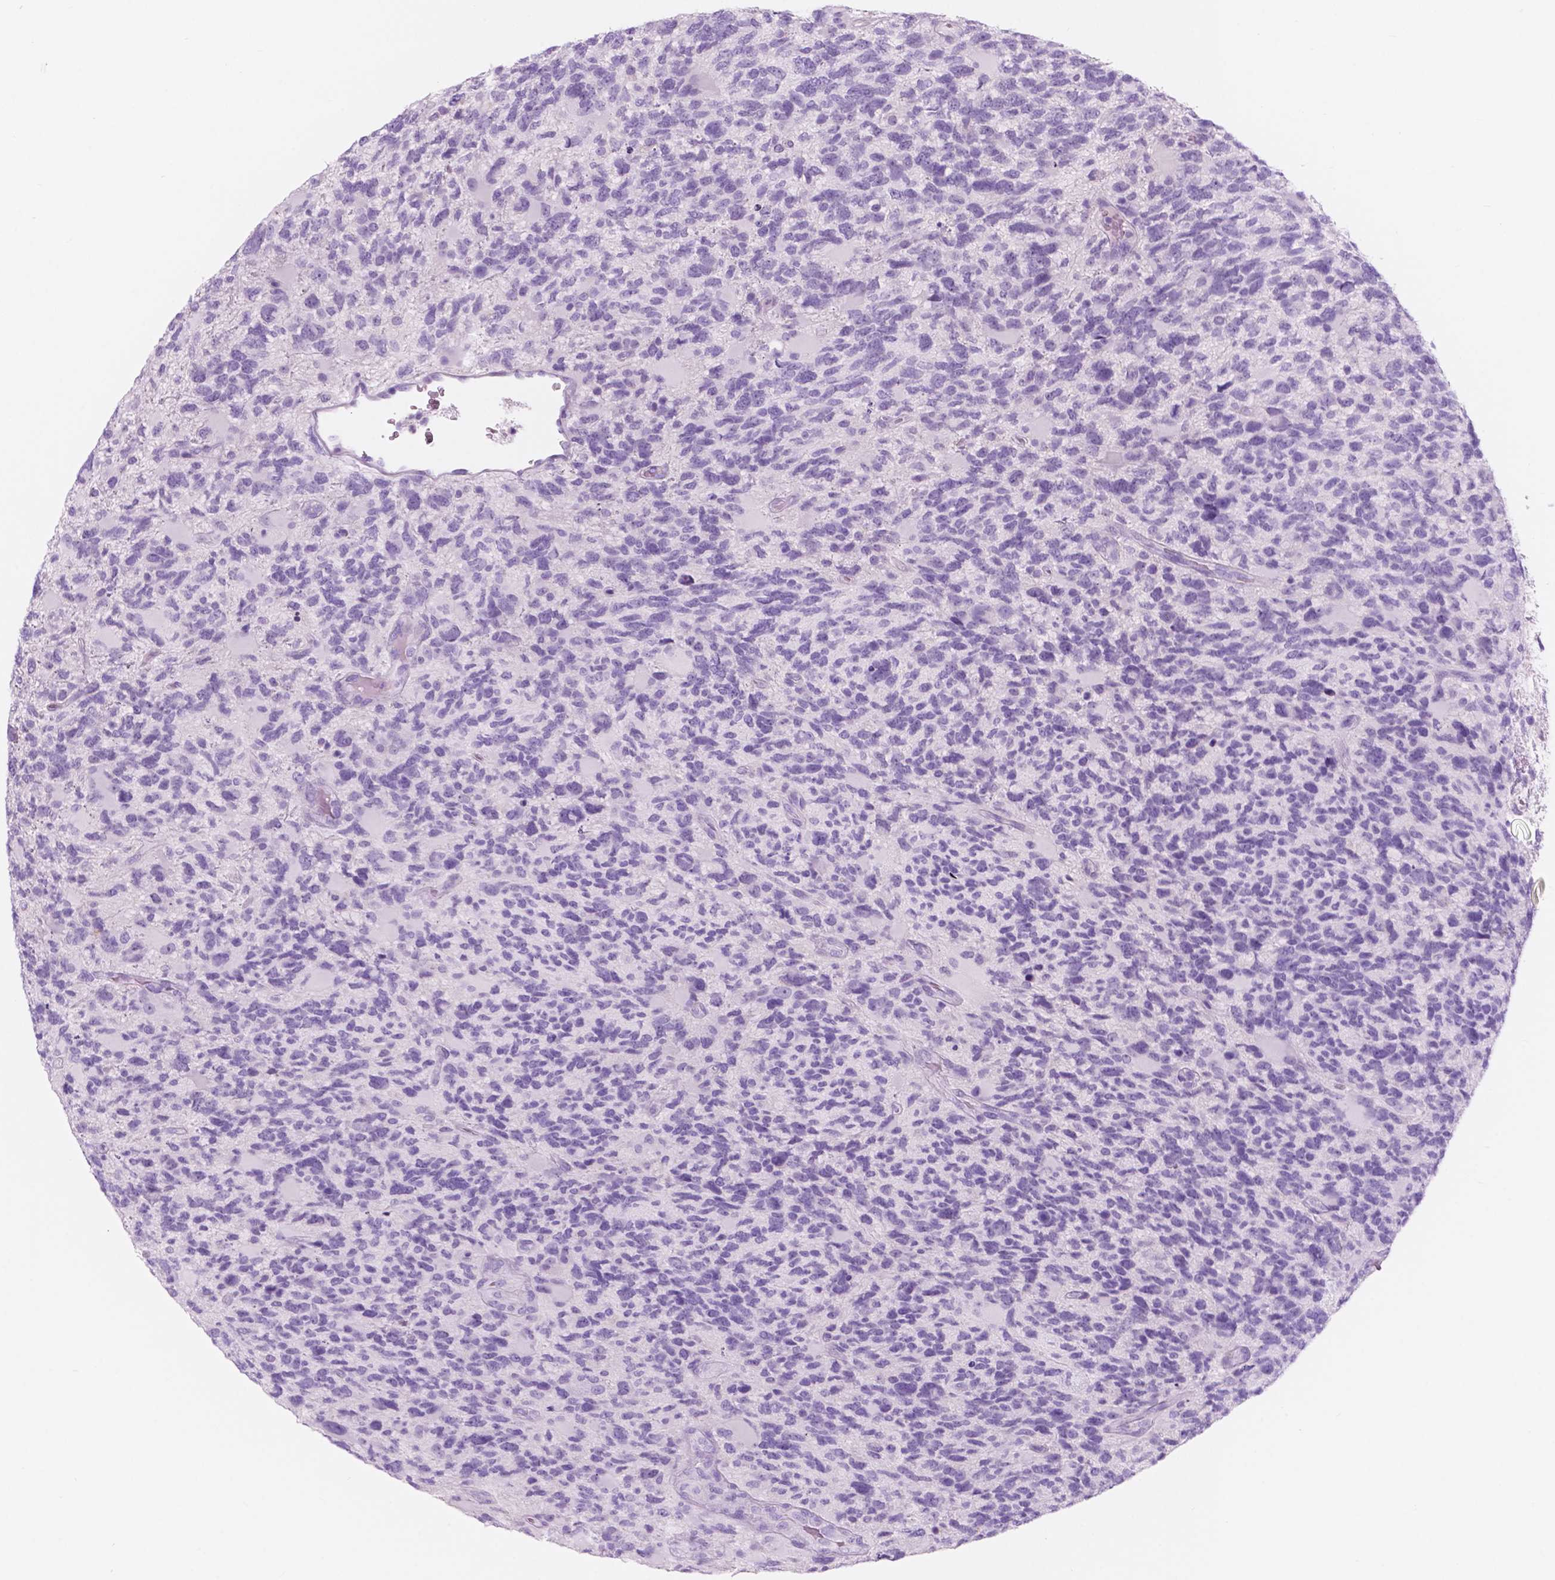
{"staining": {"intensity": "negative", "quantity": "none", "location": "none"}, "tissue": "glioma", "cell_type": "Tumor cells", "image_type": "cancer", "snomed": [{"axis": "morphology", "description": "Glioma, malignant, High grade"}, {"axis": "topography", "description": "Brain"}], "caption": "A micrograph of human high-grade glioma (malignant) is negative for staining in tumor cells. (DAB (3,3'-diaminobenzidine) immunohistochemistry with hematoxylin counter stain).", "gene": "CUZD1", "patient": {"sex": "female", "age": 71}}